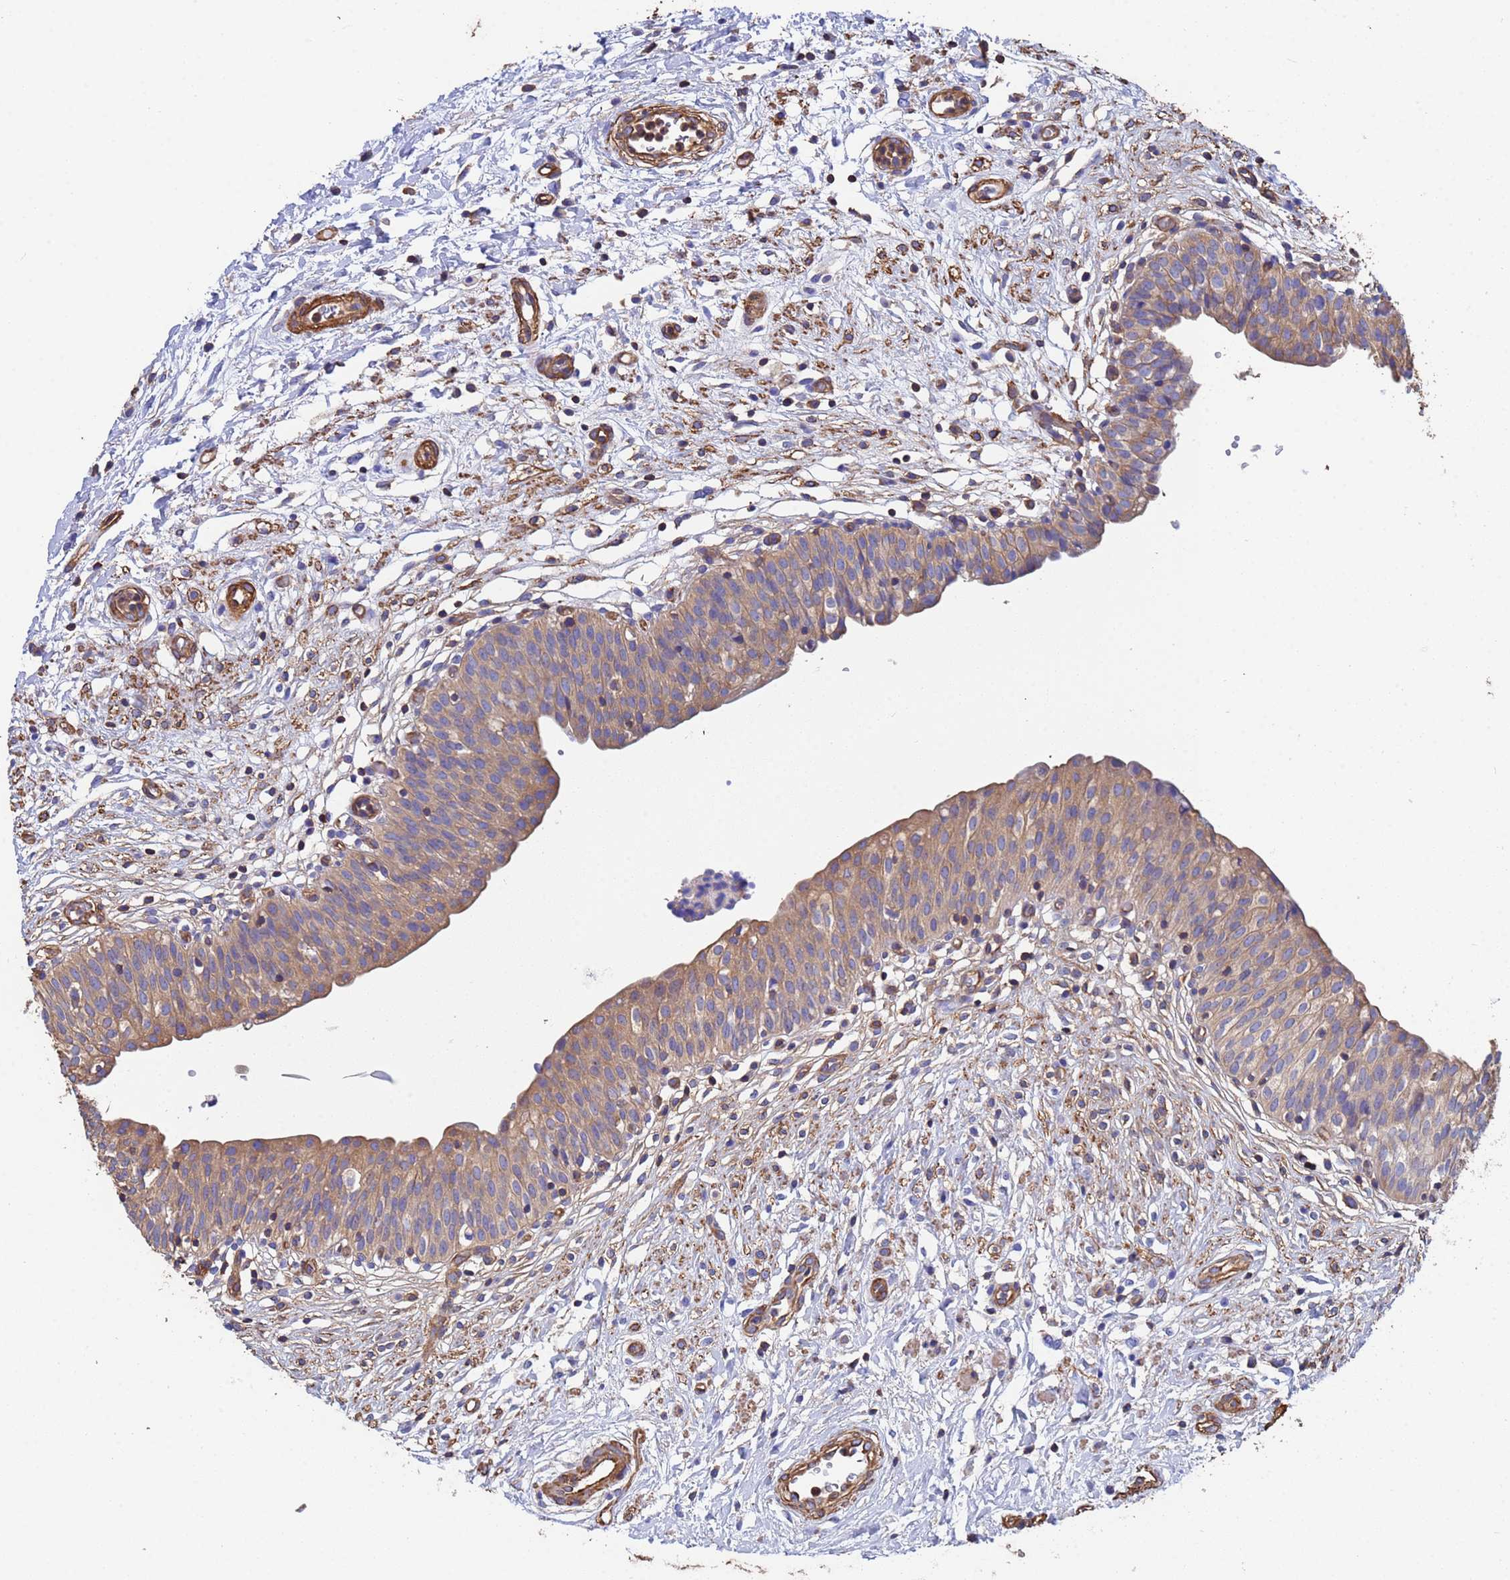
{"staining": {"intensity": "moderate", "quantity": ">75%", "location": "cytoplasmic/membranous"}, "tissue": "urinary bladder", "cell_type": "Urothelial cells", "image_type": "normal", "snomed": [{"axis": "morphology", "description": "Normal tissue, NOS"}, {"axis": "topography", "description": "Urinary bladder"}], "caption": "IHC of unremarkable human urinary bladder displays medium levels of moderate cytoplasmic/membranous staining in about >75% of urothelial cells. The staining was performed using DAB, with brown indicating positive protein expression. Nuclei are stained blue with hematoxylin.", "gene": "MYL12A", "patient": {"sex": "male", "age": 55}}